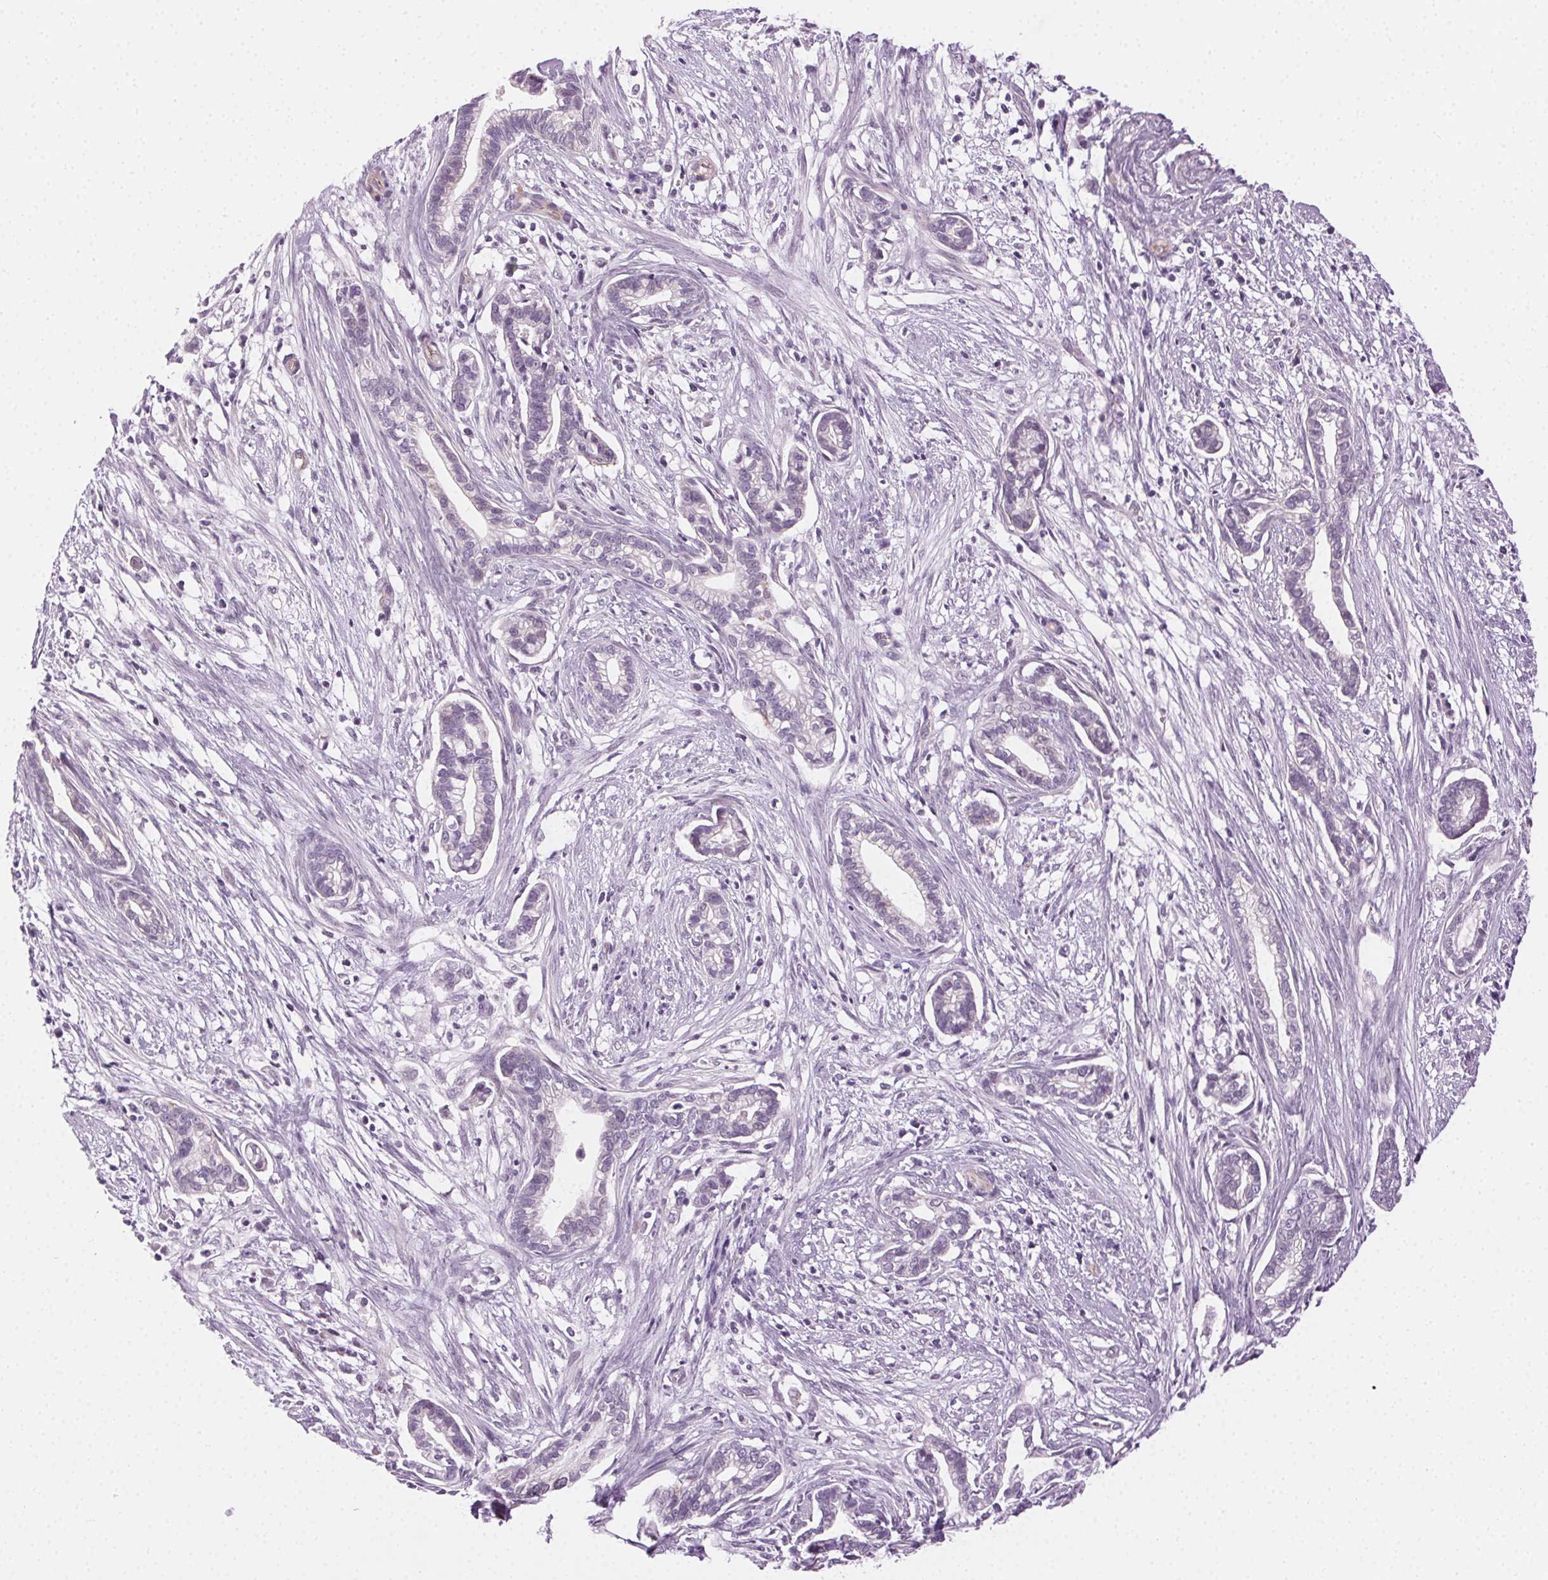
{"staining": {"intensity": "negative", "quantity": "none", "location": "none"}, "tissue": "cervical cancer", "cell_type": "Tumor cells", "image_type": "cancer", "snomed": [{"axis": "morphology", "description": "Adenocarcinoma, NOS"}, {"axis": "topography", "description": "Cervix"}], "caption": "The immunohistochemistry (IHC) photomicrograph has no significant positivity in tumor cells of cervical cancer tissue.", "gene": "AIF1L", "patient": {"sex": "female", "age": 62}}